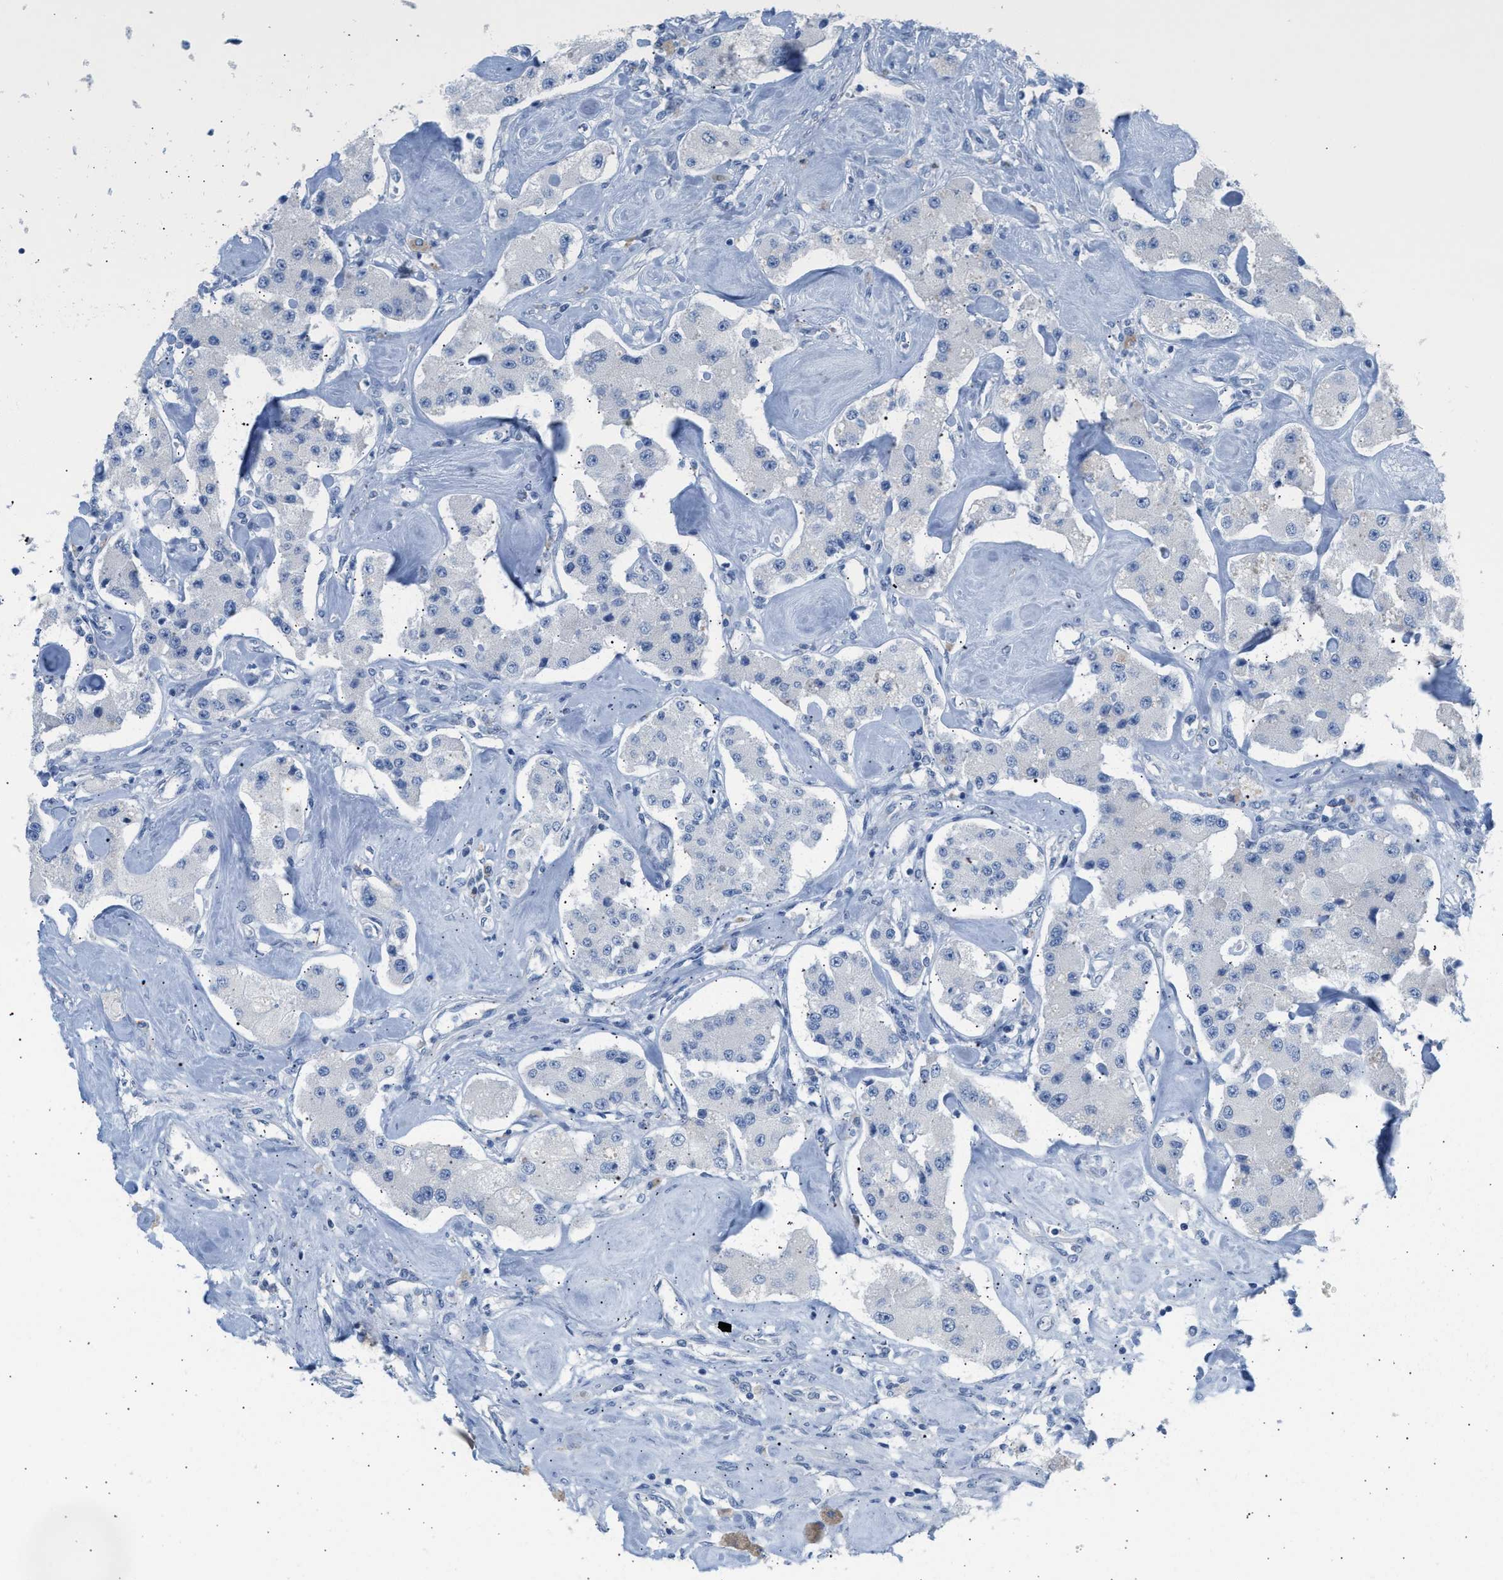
{"staining": {"intensity": "negative", "quantity": "none", "location": "none"}, "tissue": "carcinoid", "cell_type": "Tumor cells", "image_type": "cancer", "snomed": [{"axis": "morphology", "description": "Carcinoid, malignant, NOS"}, {"axis": "topography", "description": "Pancreas"}], "caption": "The immunohistochemistry (IHC) photomicrograph has no significant positivity in tumor cells of carcinoid tissue.", "gene": "ERBB2", "patient": {"sex": "male", "age": 41}}